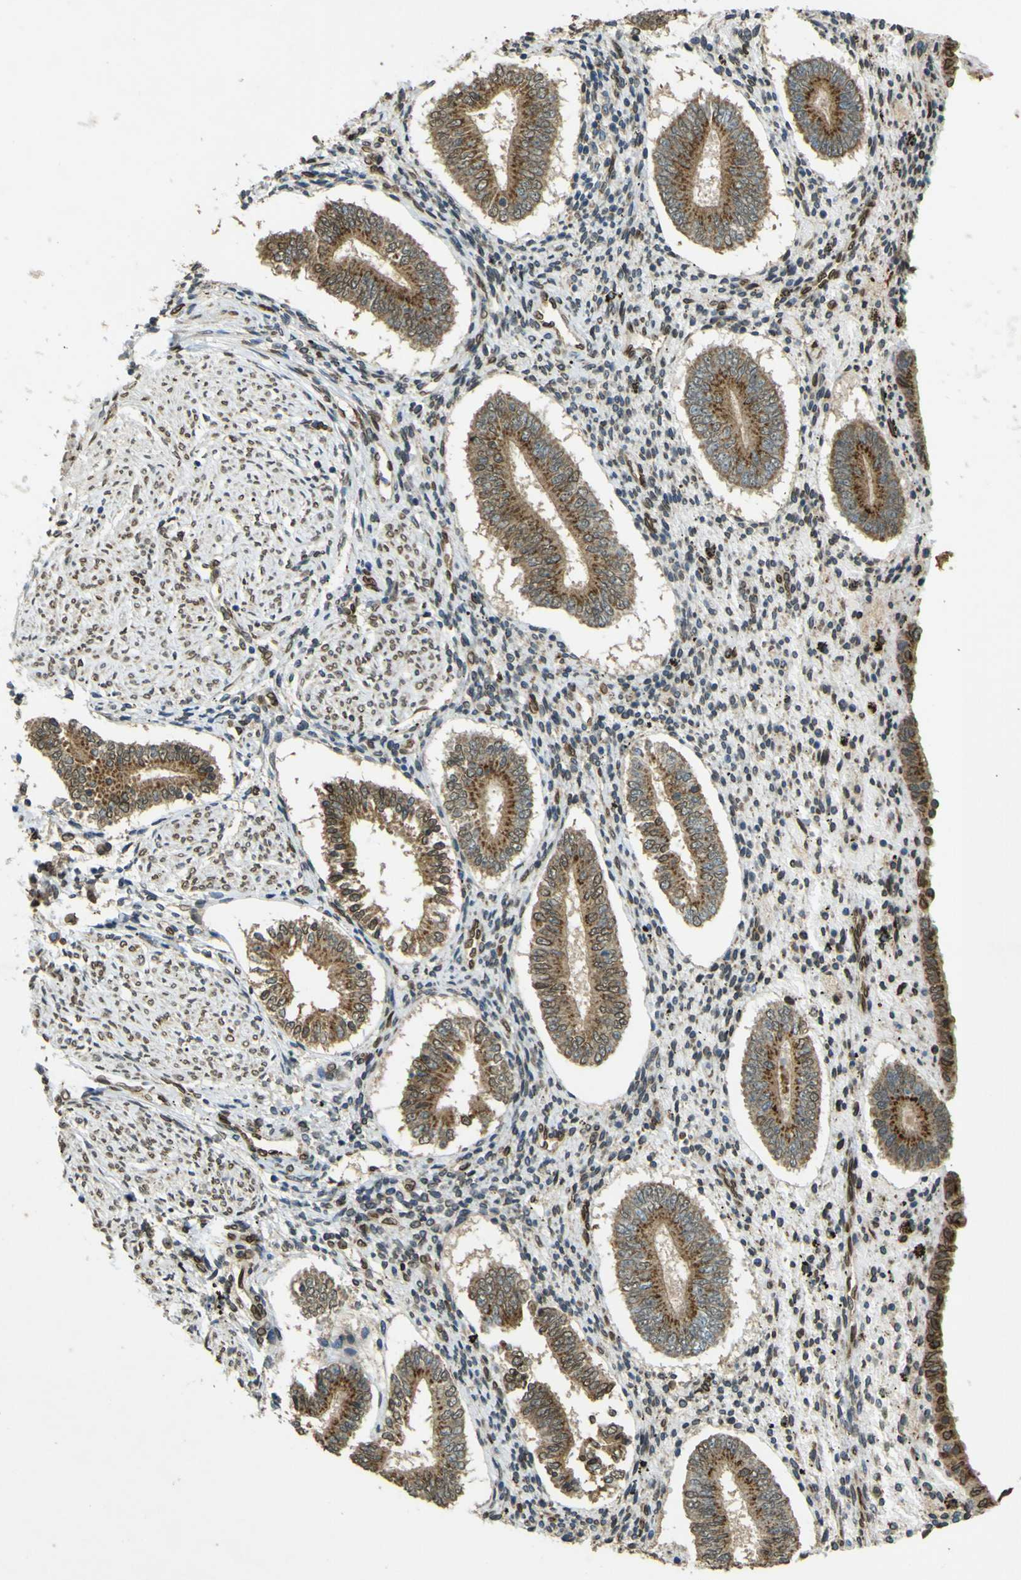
{"staining": {"intensity": "moderate", "quantity": ">75%", "location": "cytoplasmic/membranous,nuclear"}, "tissue": "endometrium", "cell_type": "Cells in endometrial stroma", "image_type": "normal", "snomed": [{"axis": "morphology", "description": "Normal tissue, NOS"}, {"axis": "topography", "description": "Endometrium"}], "caption": "This micrograph shows normal endometrium stained with IHC to label a protein in brown. The cytoplasmic/membranous,nuclear of cells in endometrial stroma show moderate positivity for the protein. Nuclei are counter-stained blue.", "gene": "GALNT1", "patient": {"sex": "female", "age": 42}}